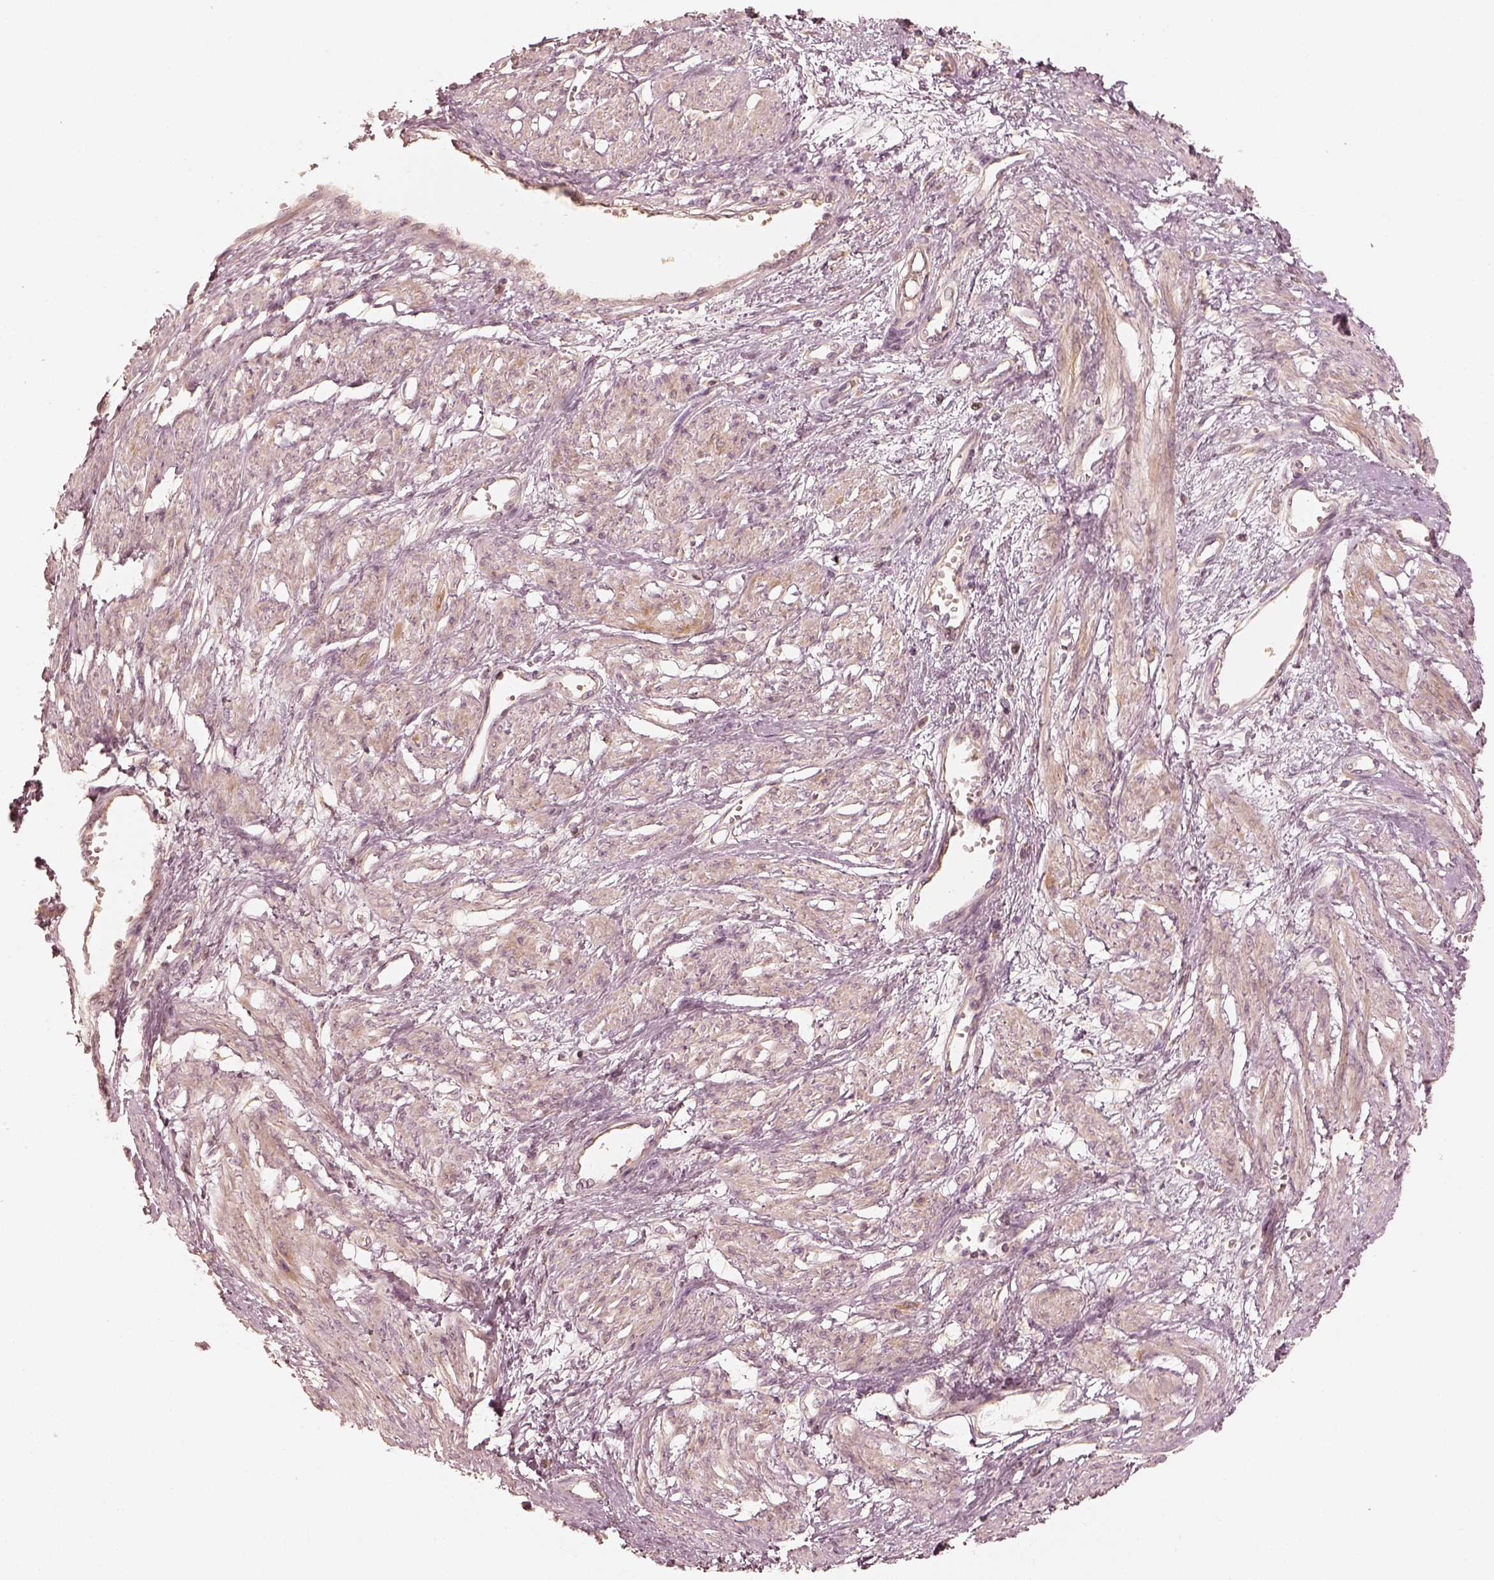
{"staining": {"intensity": "weak", "quantity": "25%-75%", "location": "cytoplasmic/membranous"}, "tissue": "smooth muscle", "cell_type": "Smooth muscle cells", "image_type": "normal", "snomed": [{"axis": "morphology", "description": "Normal tissue, NOS"}, {"axis": "topography", "description": "Smooth muscle"}, {"axis": "topography", "description": "Uterus"}], "caption": "Unremarkable smooth muscle exhibits weak cytoplasmic/membranous staining in approximately 25%-75% of smooth muscle cells, visualized by immunohistochemistry.", "gene": "GORASP2", "patient": {"sex": "female", "age": 39}}